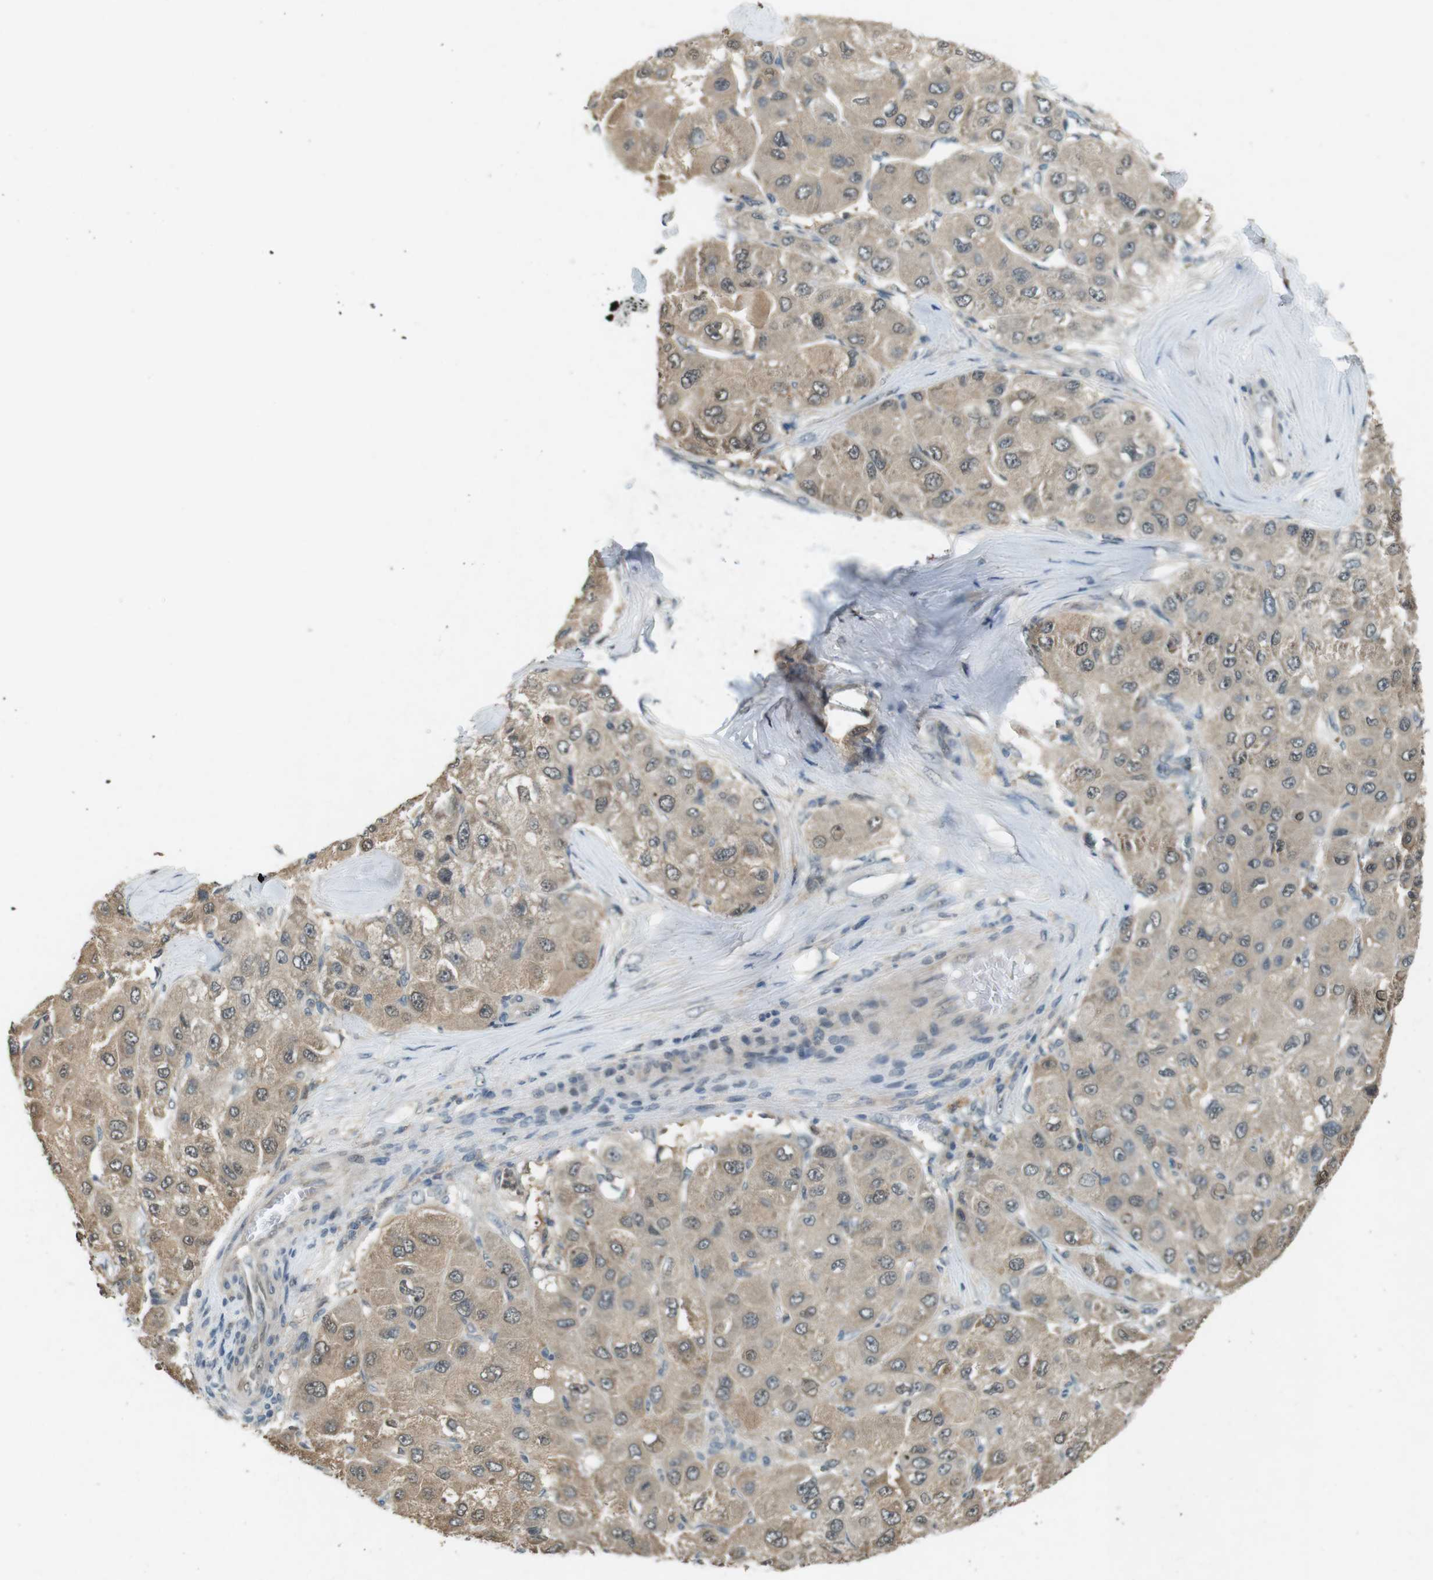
{"staining": {"intensity": "weak", "quantity": ">75%", "location": "cytoplasmic/membranous,nuclear"}, "tissue": "liver cancer", "cell_type": "Tumor cells", "image_type": "cancer", "snomed": [{"axis": "morphology", "description": "Carcinoma, Hepatocellular, NOS"}, {"axis": "topography", "description": "Liver"}], "caption": "Protein expression analysis of human liver cancer reveals weak cytoplasmic/membranous and nuclear staining in about >75% of tumor cells.", "gene": "CDK14", "patient": {"sex": "male", "age": 80}}